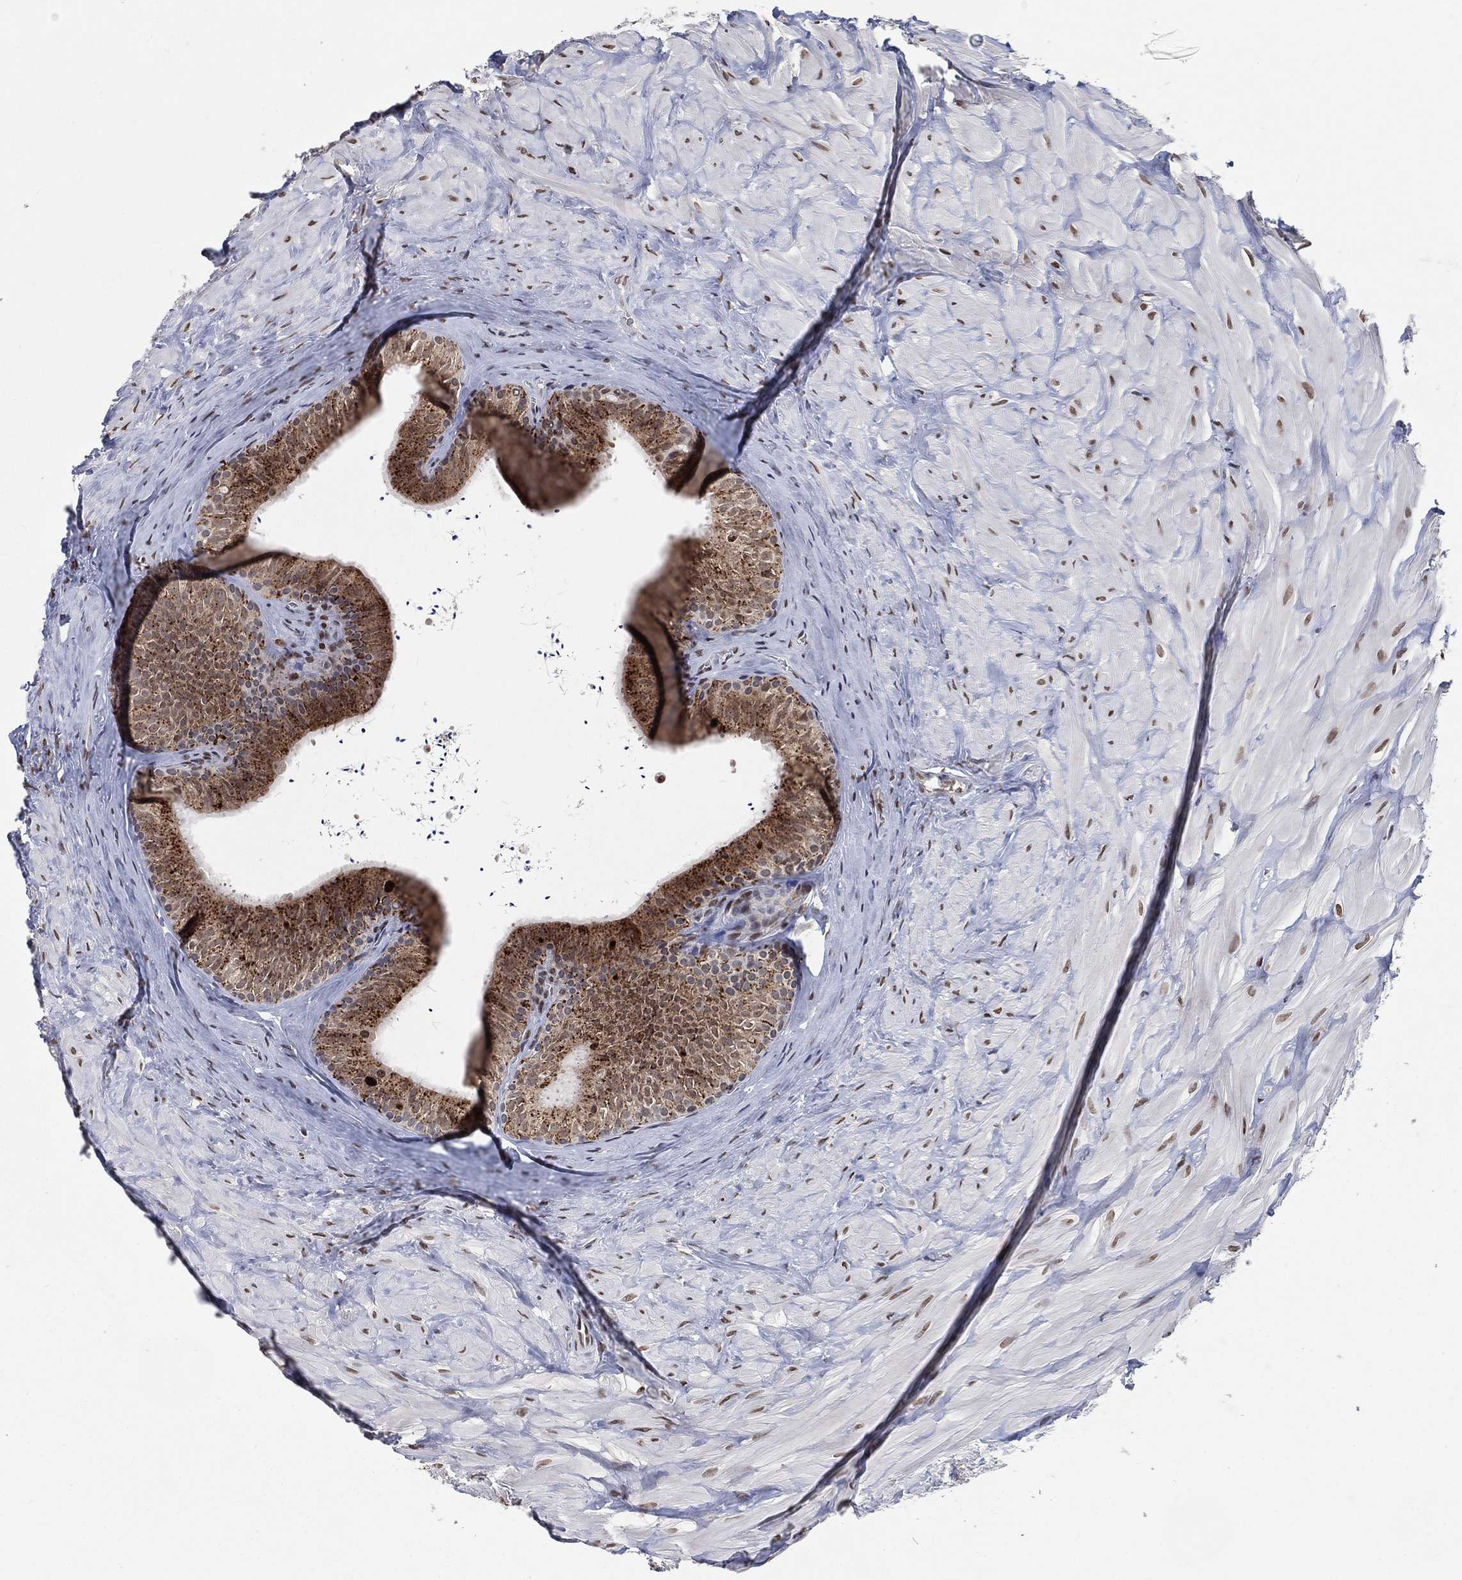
{"staining": {"intensity": "moderate", "quantity": ">75%", "location": "cytoplasmic/membranous"}, "tissue": "epididymis", "cell_type": "Glandular cells", "image_type": "normal", "snomed": [{"axis": "morphology", "description": "Normal tissue, NOS"}, {"axis": "topography", "description": "Epididymis"}], "caption": "This is a photomicrograph of immunohistochemistry staining of normal epididymis, which shows moderate staining in the cytoplasmic/membranous of glandular cells.", "gene": "YLPM1", "patient": {"sex": "male", "age": 32}}